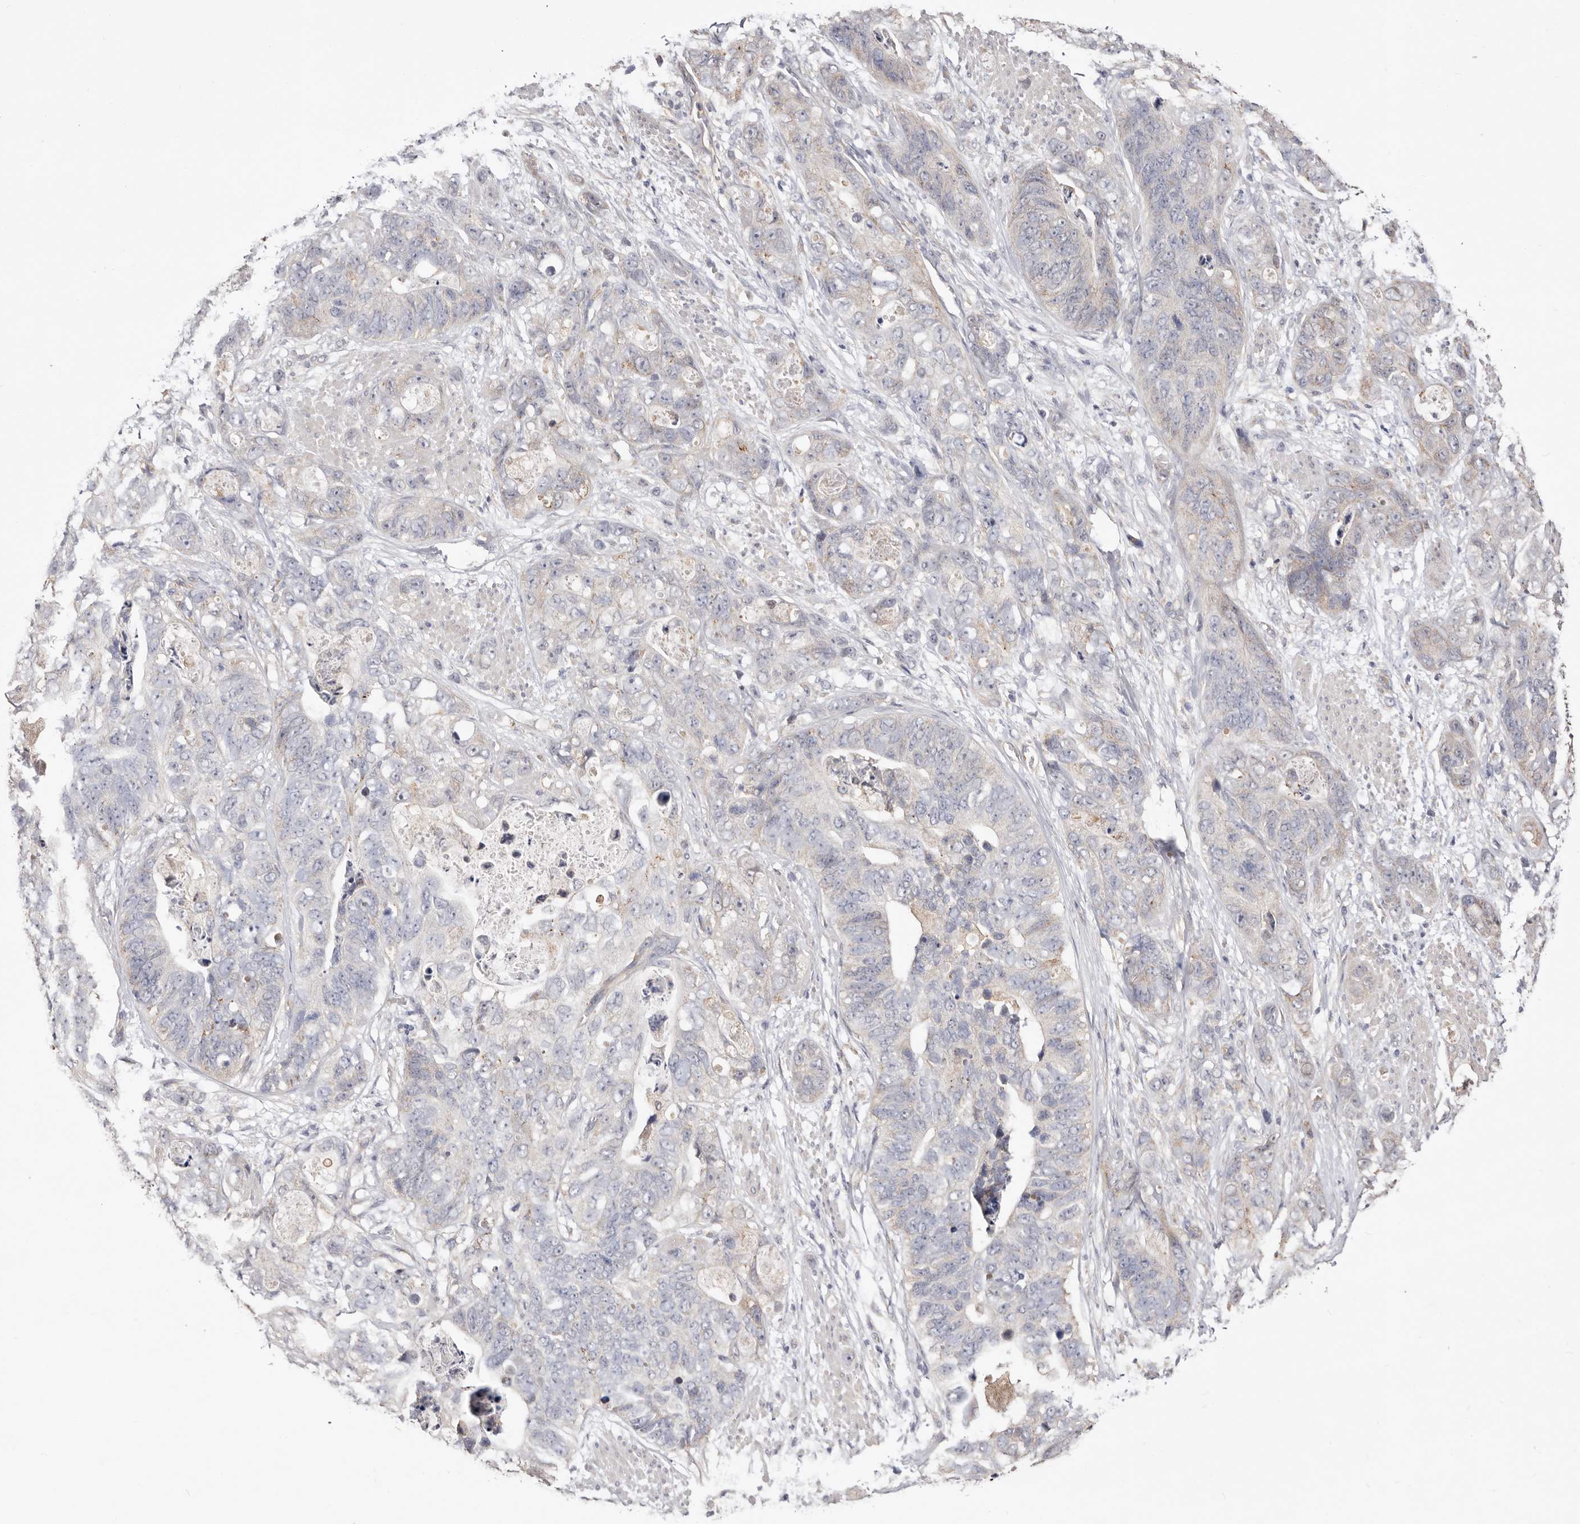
{"staining": {"intensity": "negative", "quantity": "none", "location": "none"}, "tissue": "stomach cancer", "cell_type": "Tumor cells", "image_type": "cancer", "snomed": [{"axis": "morphology", "description": "Adenocarcinoma, NOS"}, {"axis": "topography", "description": "Stomach"}], "caption": "The histopathology image demonstrates no significant staining in tumor cells of stomach cancer (adenocarcinoma). (DAB (3,3'-diaminobenzidine) immunohistochemistry (IHC) visualized using brightfield microscopy, high magnification).", "gene": "LRRC25", "patient": {"sex": "female", "age": 89}}